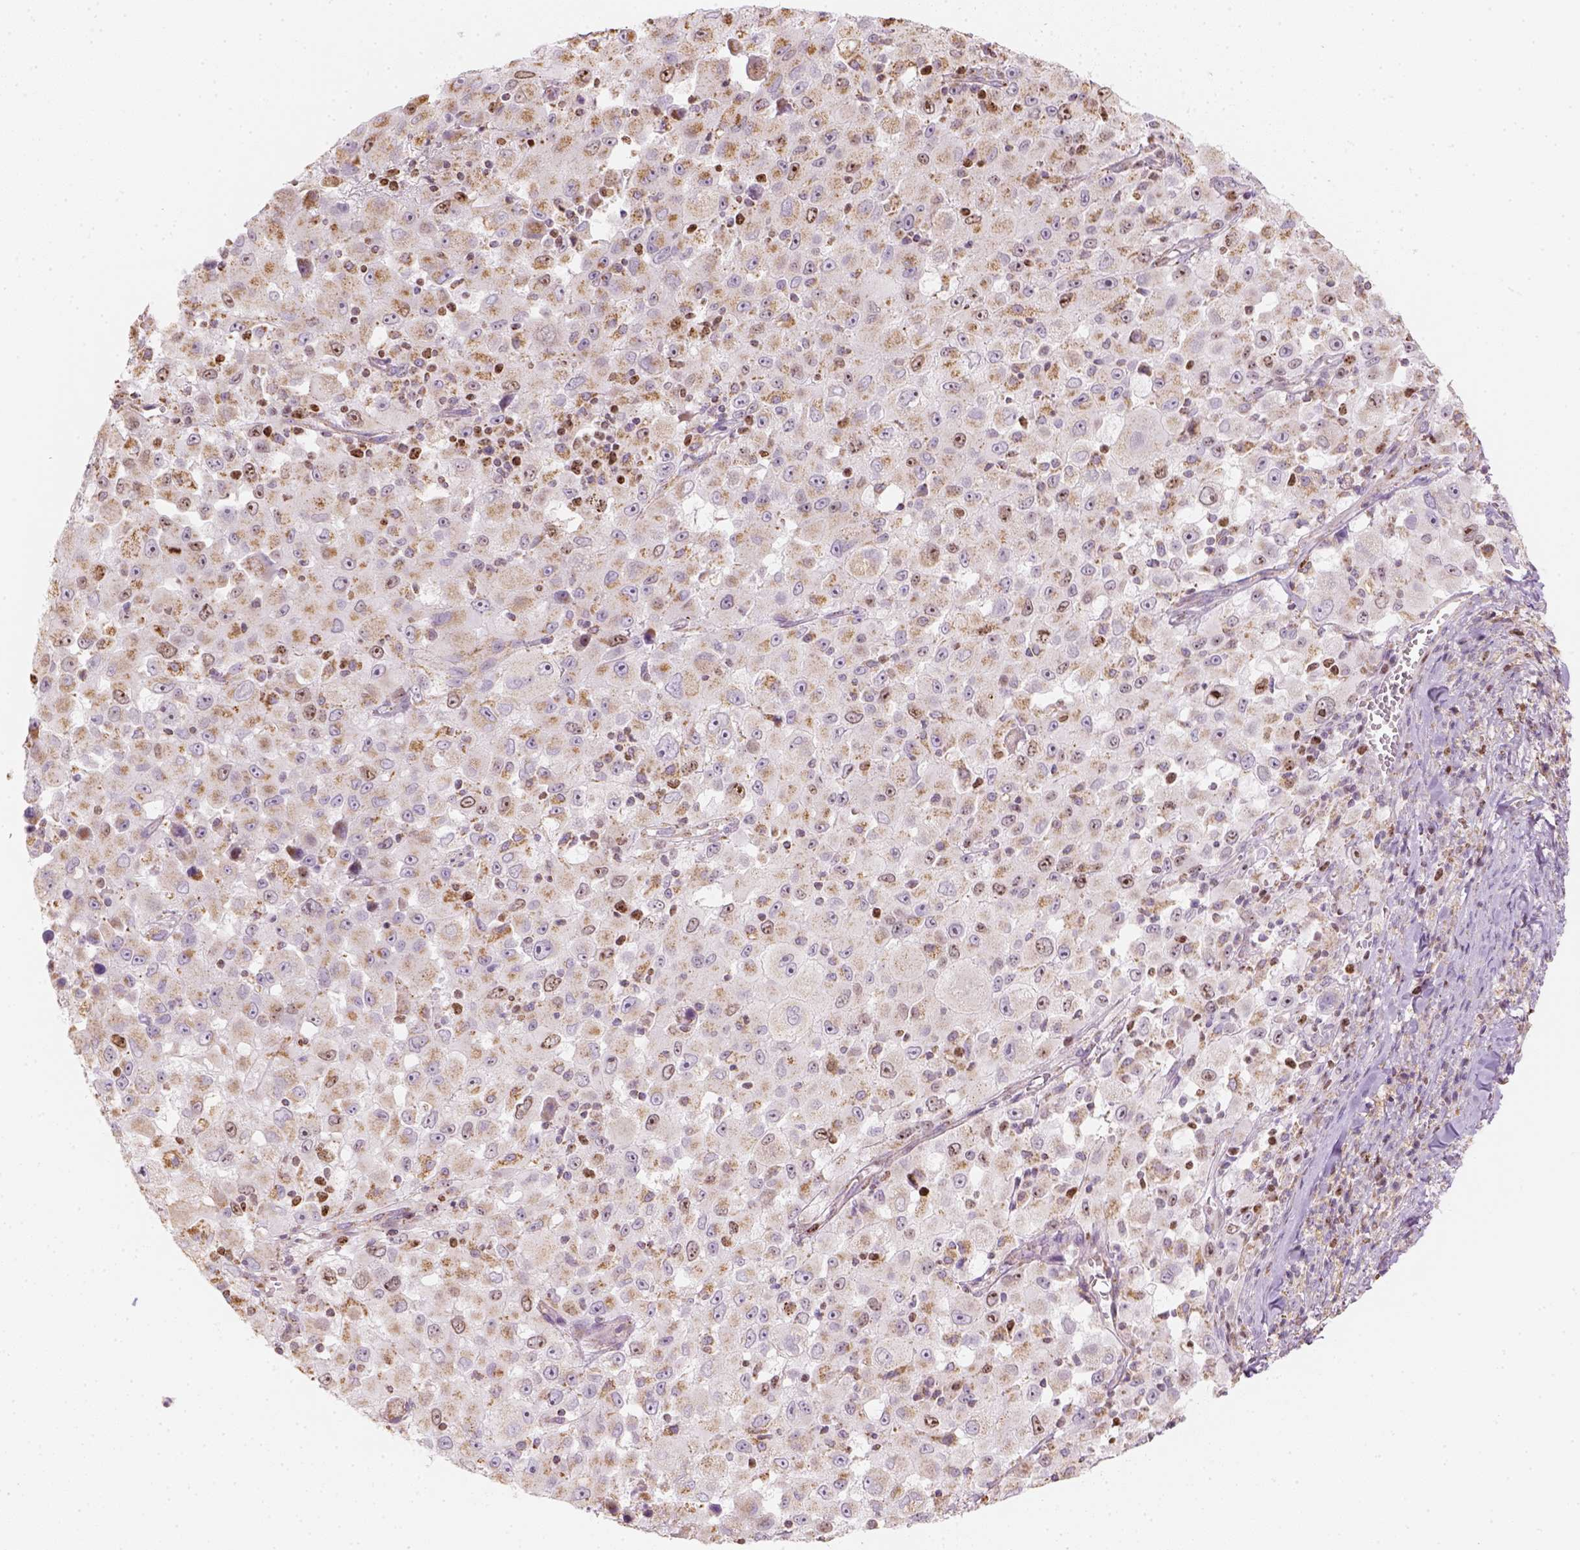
{"staining": {"intensity": "moderate", "quantity": ">75%", "location": "cytoplasmic/membranous"}, "tissue": "melanoma", "cell_type": "Tumor cells", "image_type": "cancer", "snomed": [{"axis": "morphology", "description": "Malignant melanoma, Metastatic site"}, {"axis": "topography", "description": "Soft tissue"}], "caption": "Immunohistochemistry staining of melanoma, which demonstrates medium levels of moderate cytoplasmic/membranous staining in about >75% of tumor cells indicating moderate cytoplasmic/membranous protein expression. The staining was performed using DAB (3,3'-diaminobenzidine) (brown) for protein detection and nuclei were counterstained in hematoxylin (blue).", "gene": "LCA5", "patient": {"sex": "male", "age": 50}}